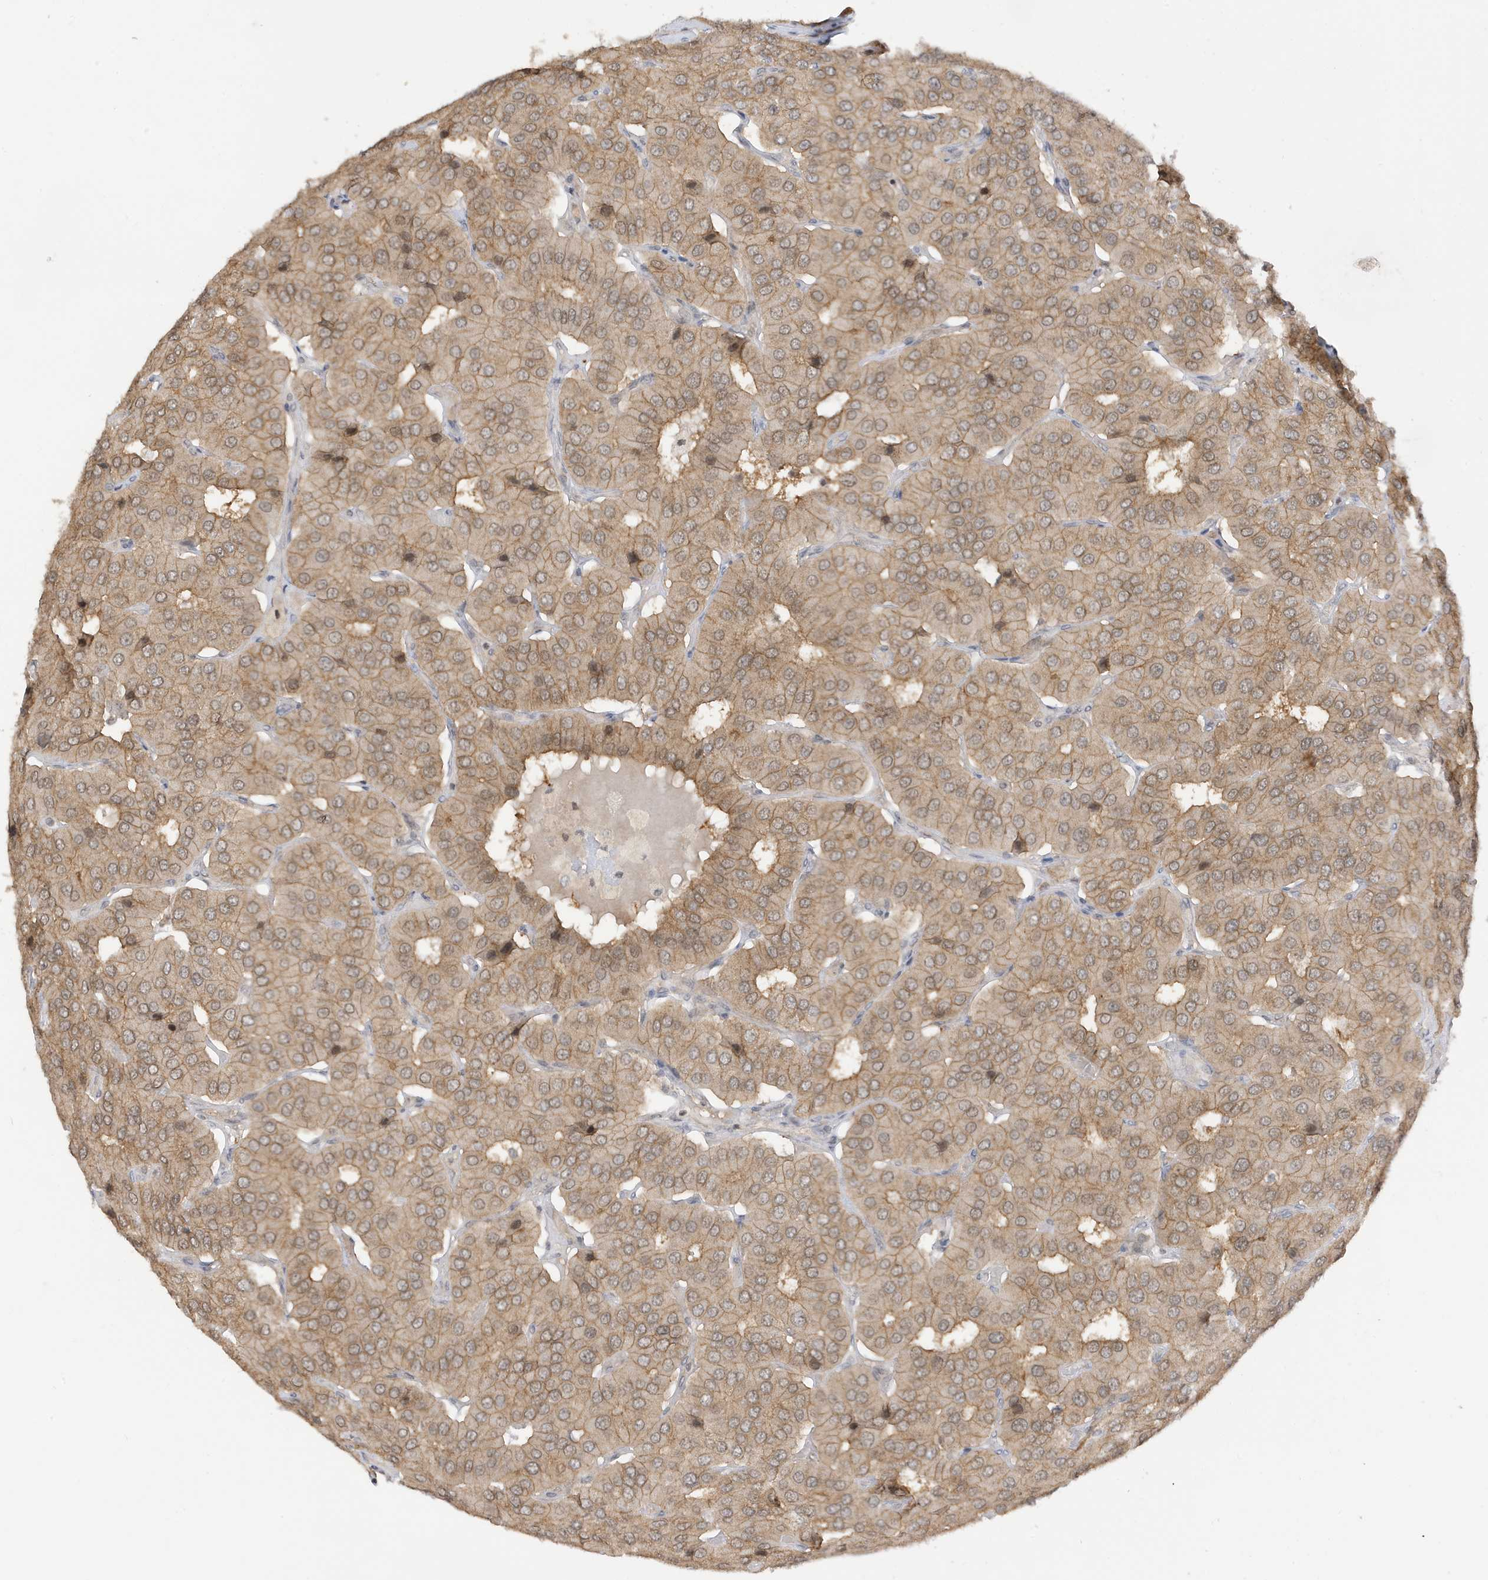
{"staining": {"intensity": "moderate", "quantity": ">75%", "location": "cytoplasmic/membranous,nuclear"}, "tissue": "parathyroid gland", "cell_type": "Glandular cells", "image_type": "normal", "snomed": [{"axis": "morphology", "description": "Normal tissue, NOS"}, {"axis": "morphology", "description": "Adenoma, NOS"}, {"axis": "topography", "description": "Parathyroid gland"}], "caption": "Brown immunohistochemical staining in benign human parathyroid gland displays moderate cytoplasmic/membranous,nuclear positivity in about >75% of glandular cells.", "gene": "TAB3", "patient": {"sex": "female", "age": 86}}